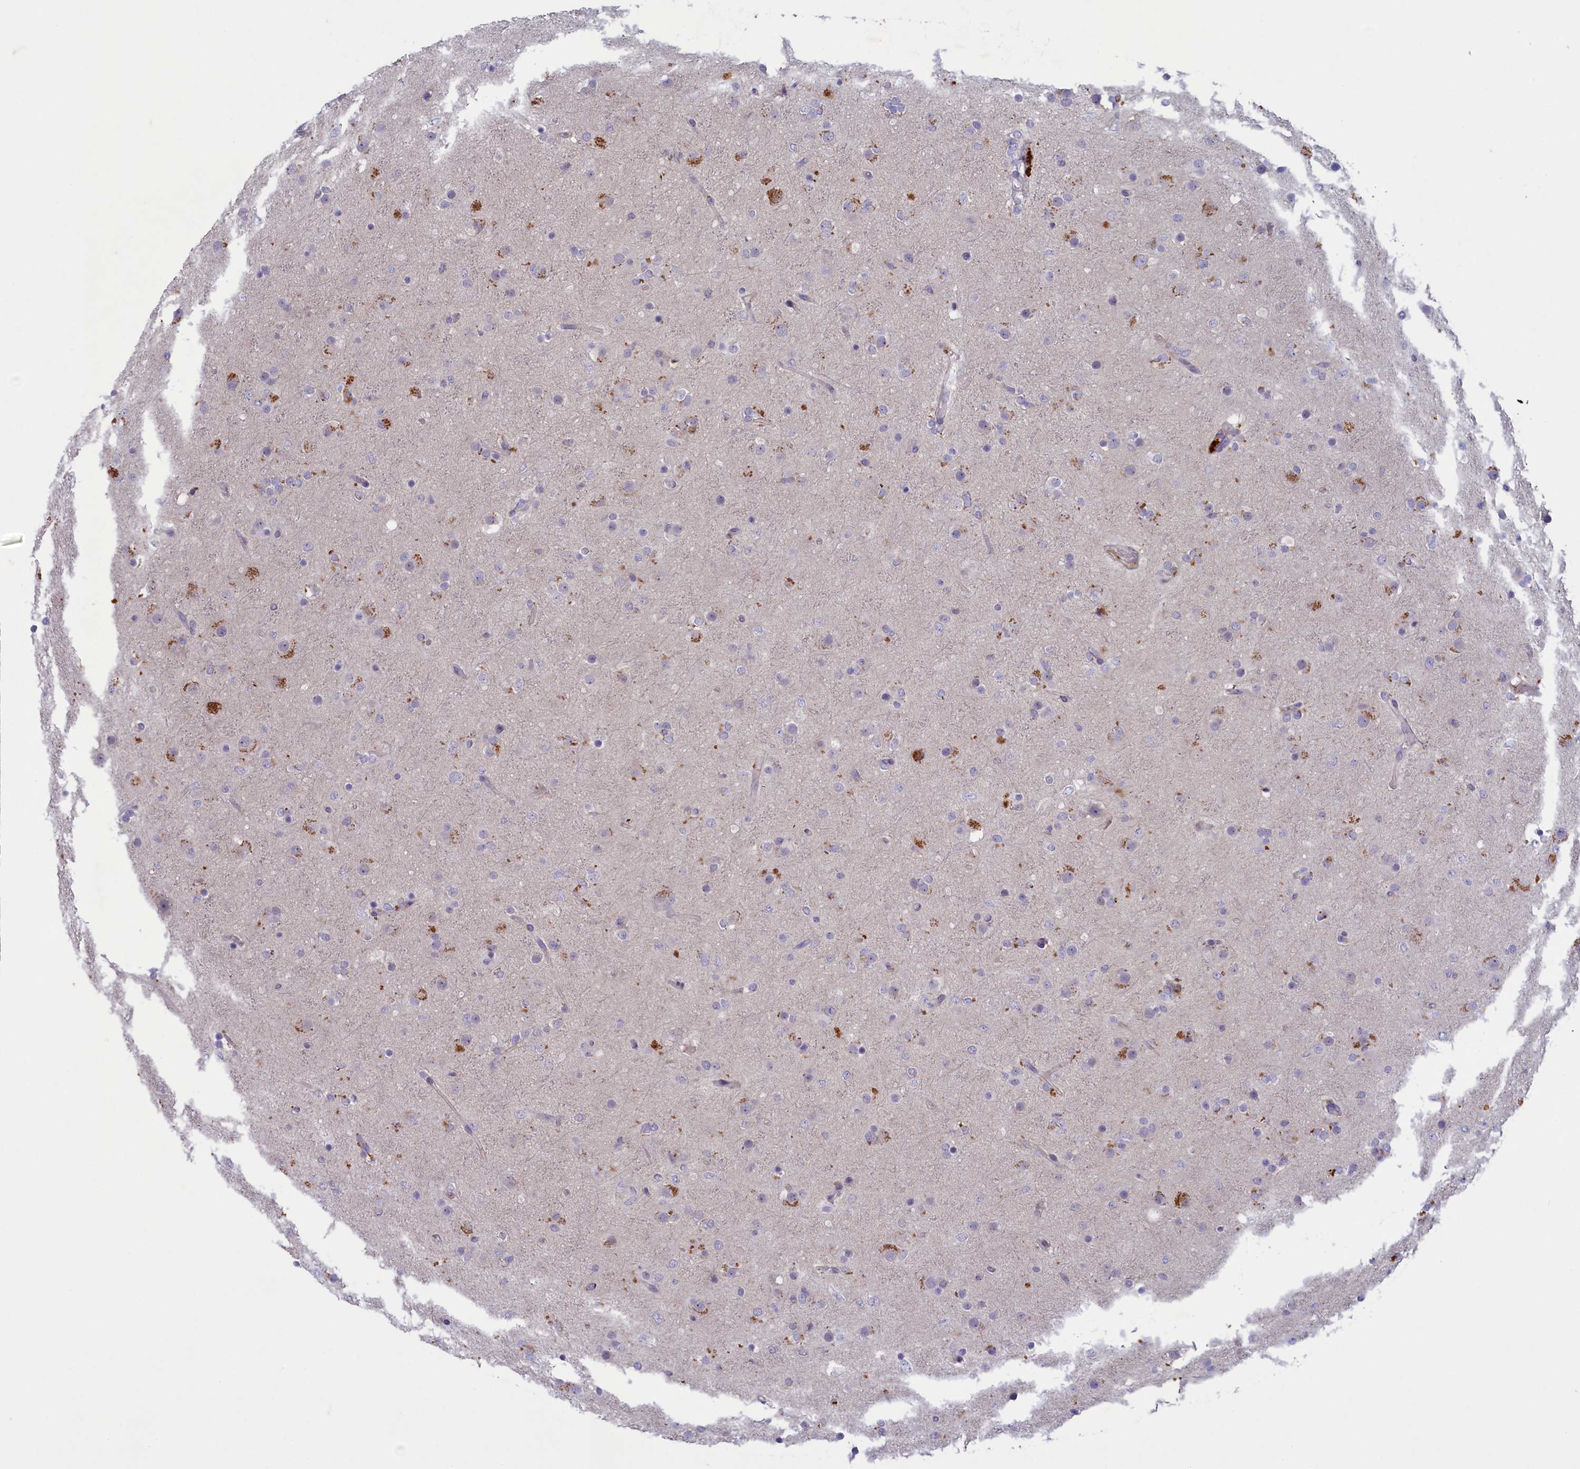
{"staining": {"intensity": "negative", "quantity": "none", "location": "none"}, "tissue": "glioma", "cell_type": "Tumor cells", "image_type": "cancer", "snomed": [{"axis": "morphology", "description": "Glioma, malignant, Low grade"}, {"axis": "topography", "description": "Brain"}], "caption": "The micrograph shows no significant positivity in tumor cells of glioma.", "gene": "PLEKHG6", "patient": {"sex": "male", "age": 65}}